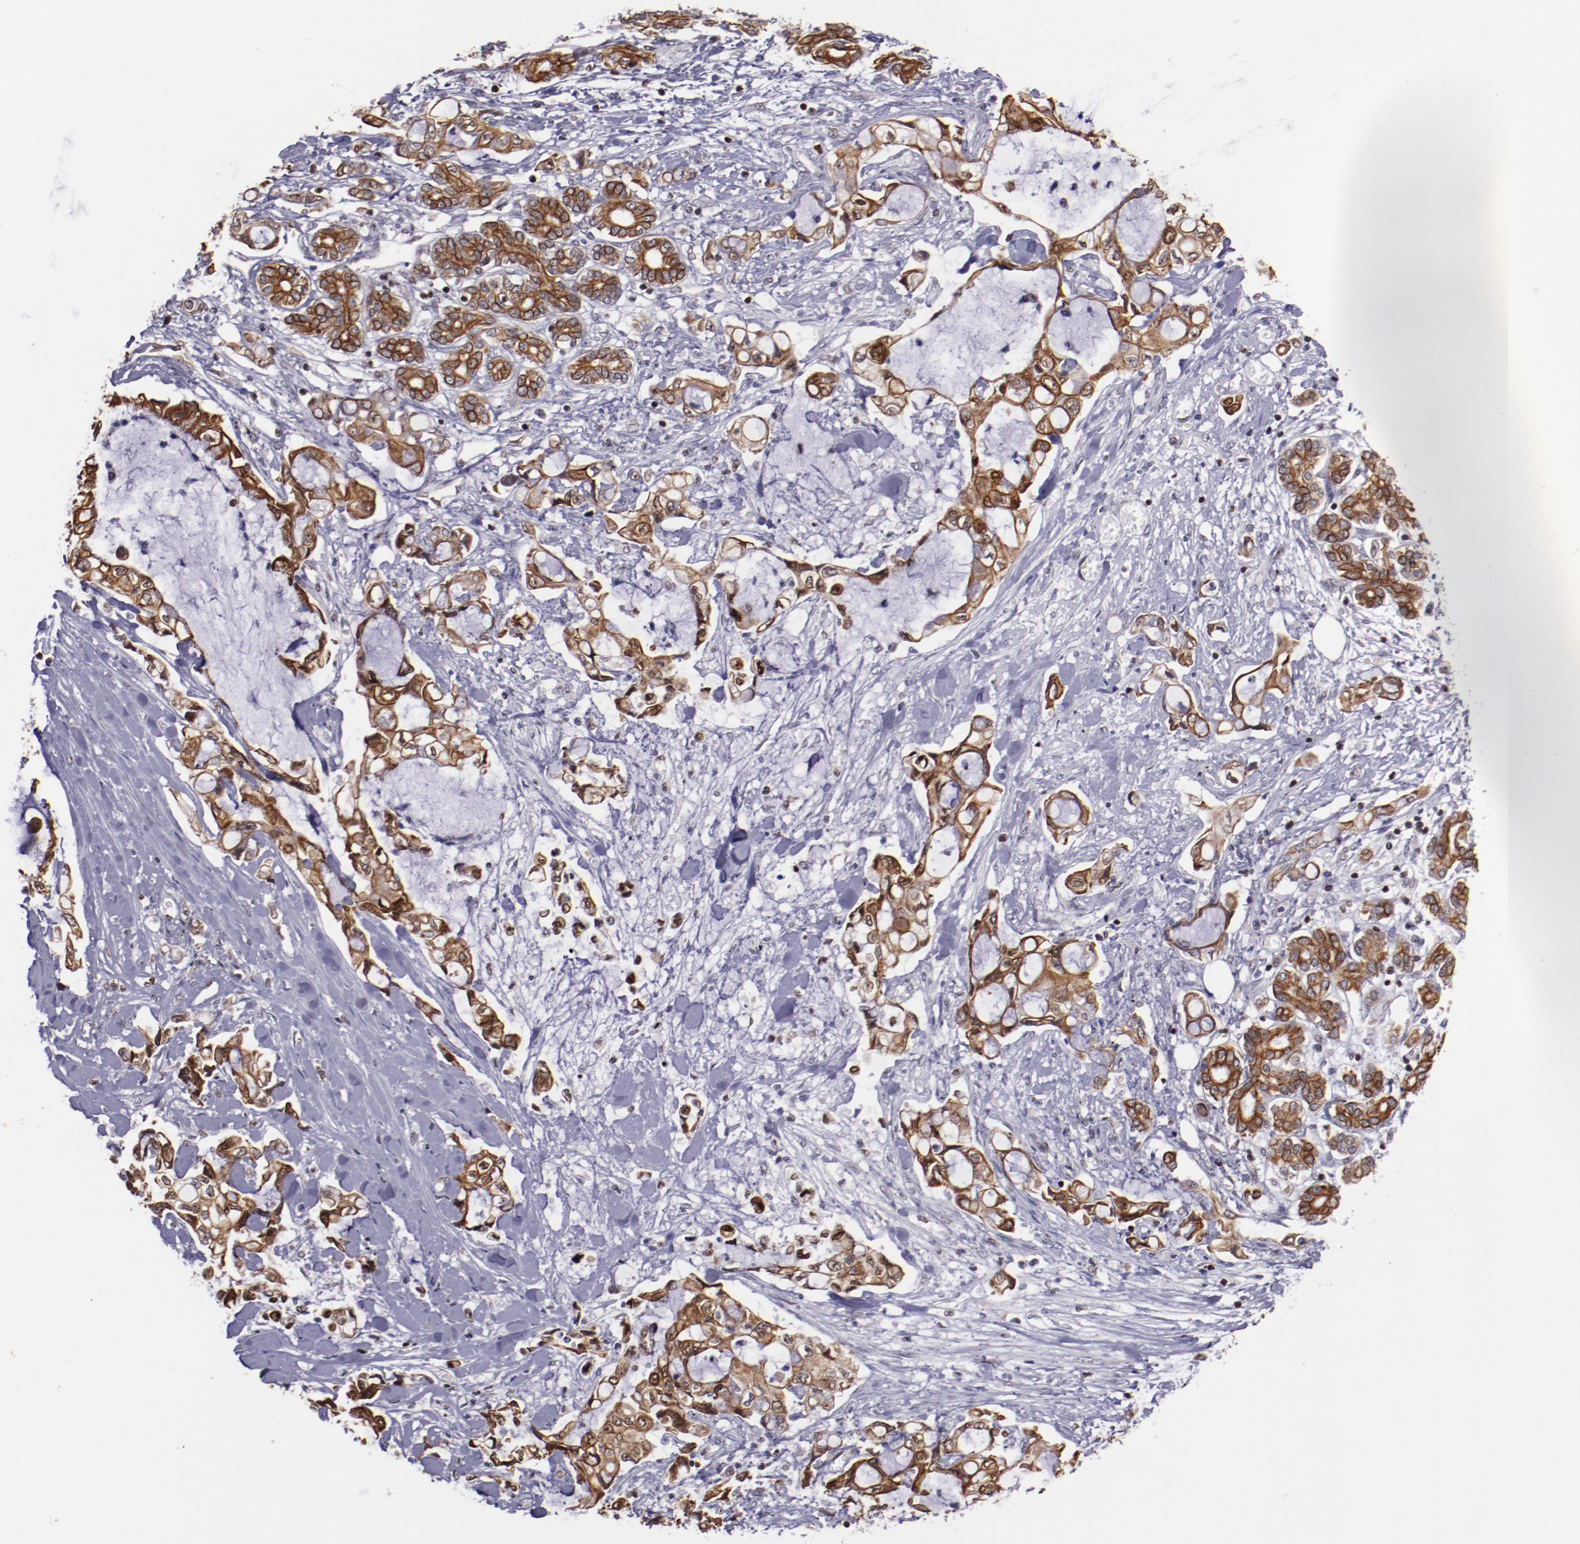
{"staining": {"intensity": "moderate", "quantity": "25%-75%", "location": "cytoplasmic/membranous"}, "tissue": "pancreatic cancer", "cell_type": "Tumor cells", "image_type": "cancer", "snomed": [{"axis": "morphology", "description": "Adenocarcinoma, NOS"}, {"axis": "topography", "description": "Pancreas"}], "caption": "Immunohistochemistry image of neoplastic tissue: human pancreatic cancer (adenocarcinoma) stained using immunohistochemistry displays medium levels of moderate protein expression localized specifically in the cytoplasmic/membranous of tumor cells, appearing as a cytoplasmic/membranous brown color.", "gene": "DDX24", "patient": {"sex": "female", "age": 70}}